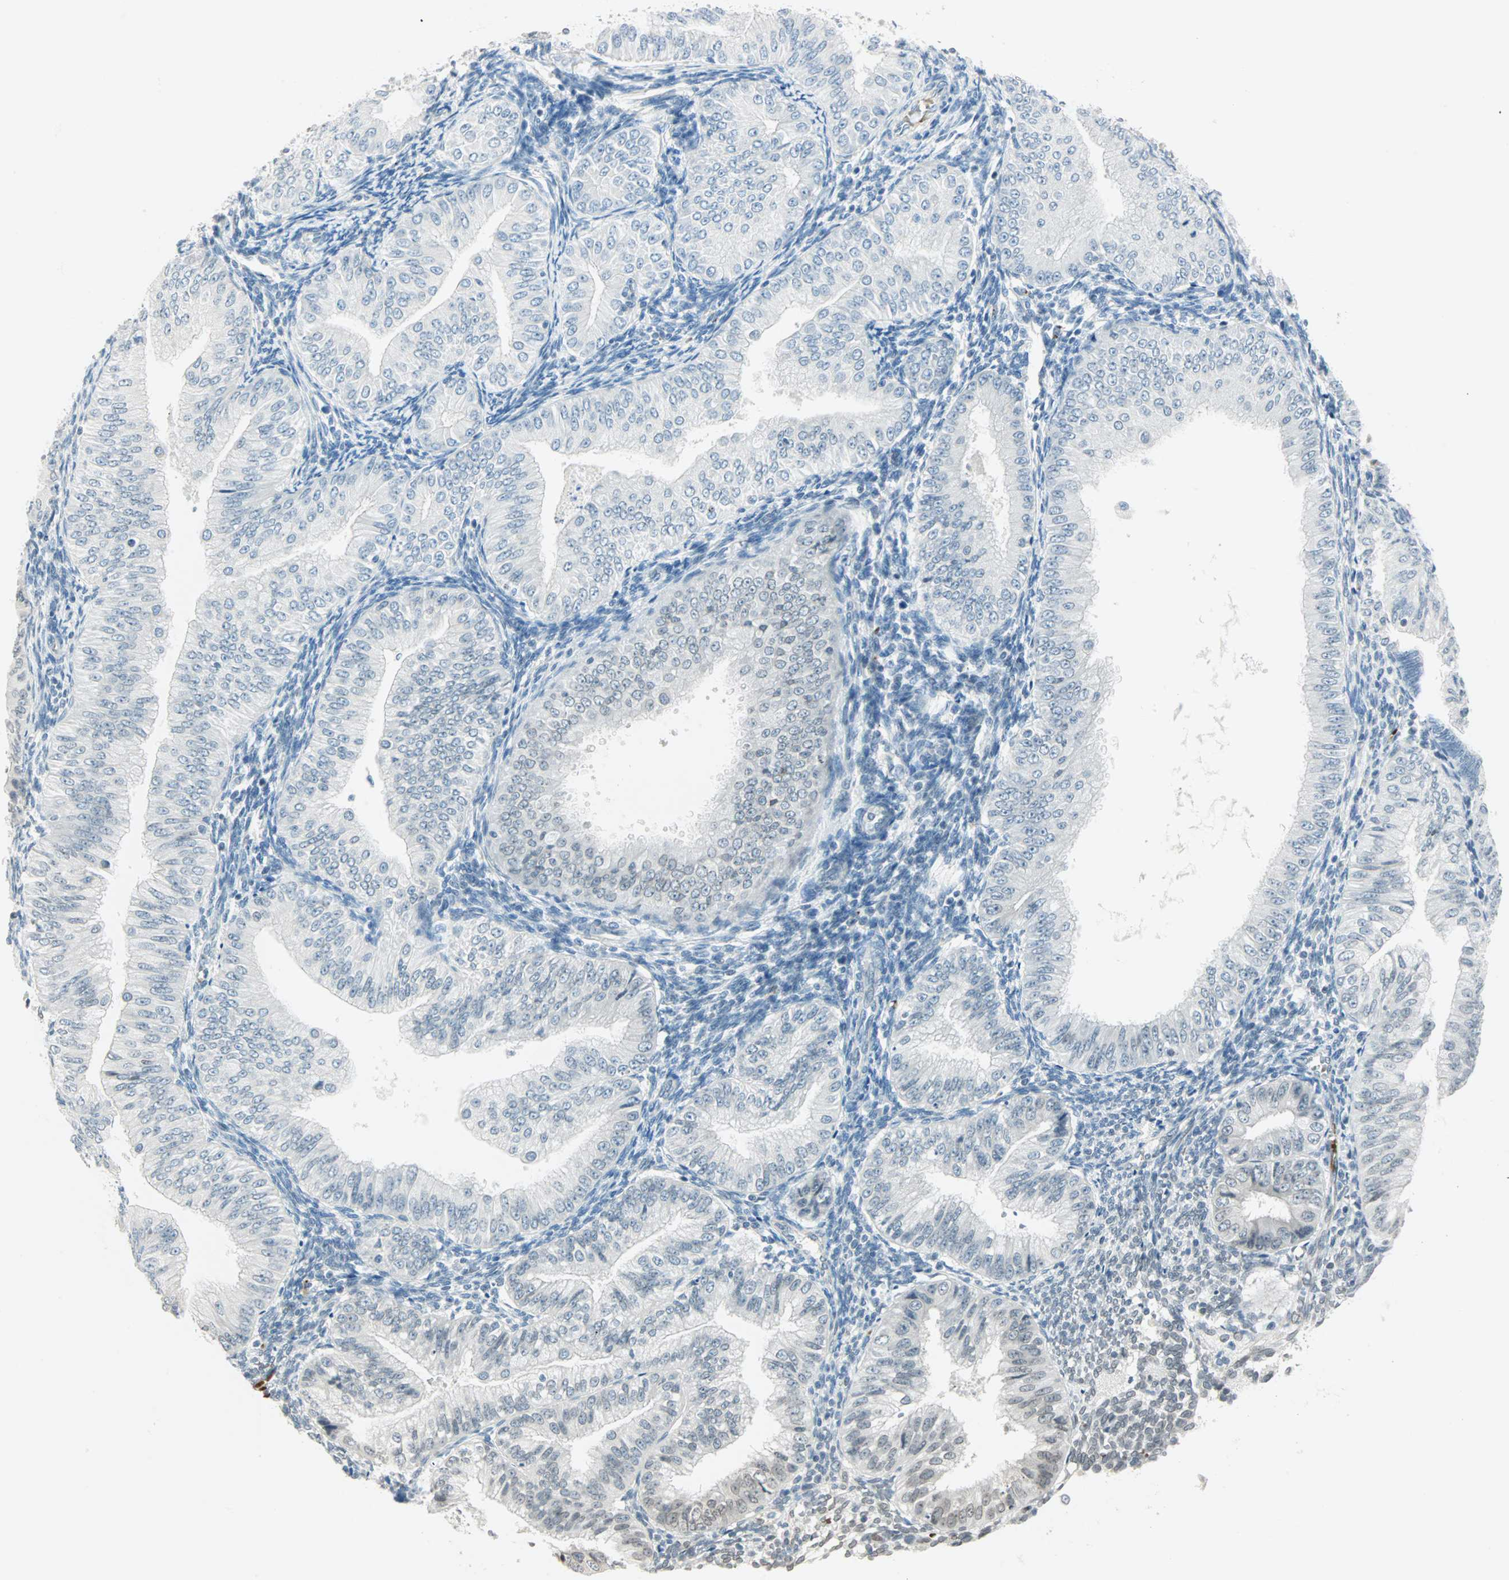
{"staining": {"intensity": "negative", "quantity": "none", "location": "none"}, "tissue": "endometrial cancer", "cell_type": "Tumor cells", "image_type": "cancer", "snomed": [{"axis": "morphology", "description": "Normal tissue, NOS"}, {"axis": "morphology", "description": "Adenocarcinoma, NOS"}, {"axis": "topography", "description": "Endometrium"}], "caption": "This is an IHC histopathology image of endometrial cancer. There is no positivity in tumor cells.", "gene": "BCAN", "patient": {"sex": "female", "age": 53}}